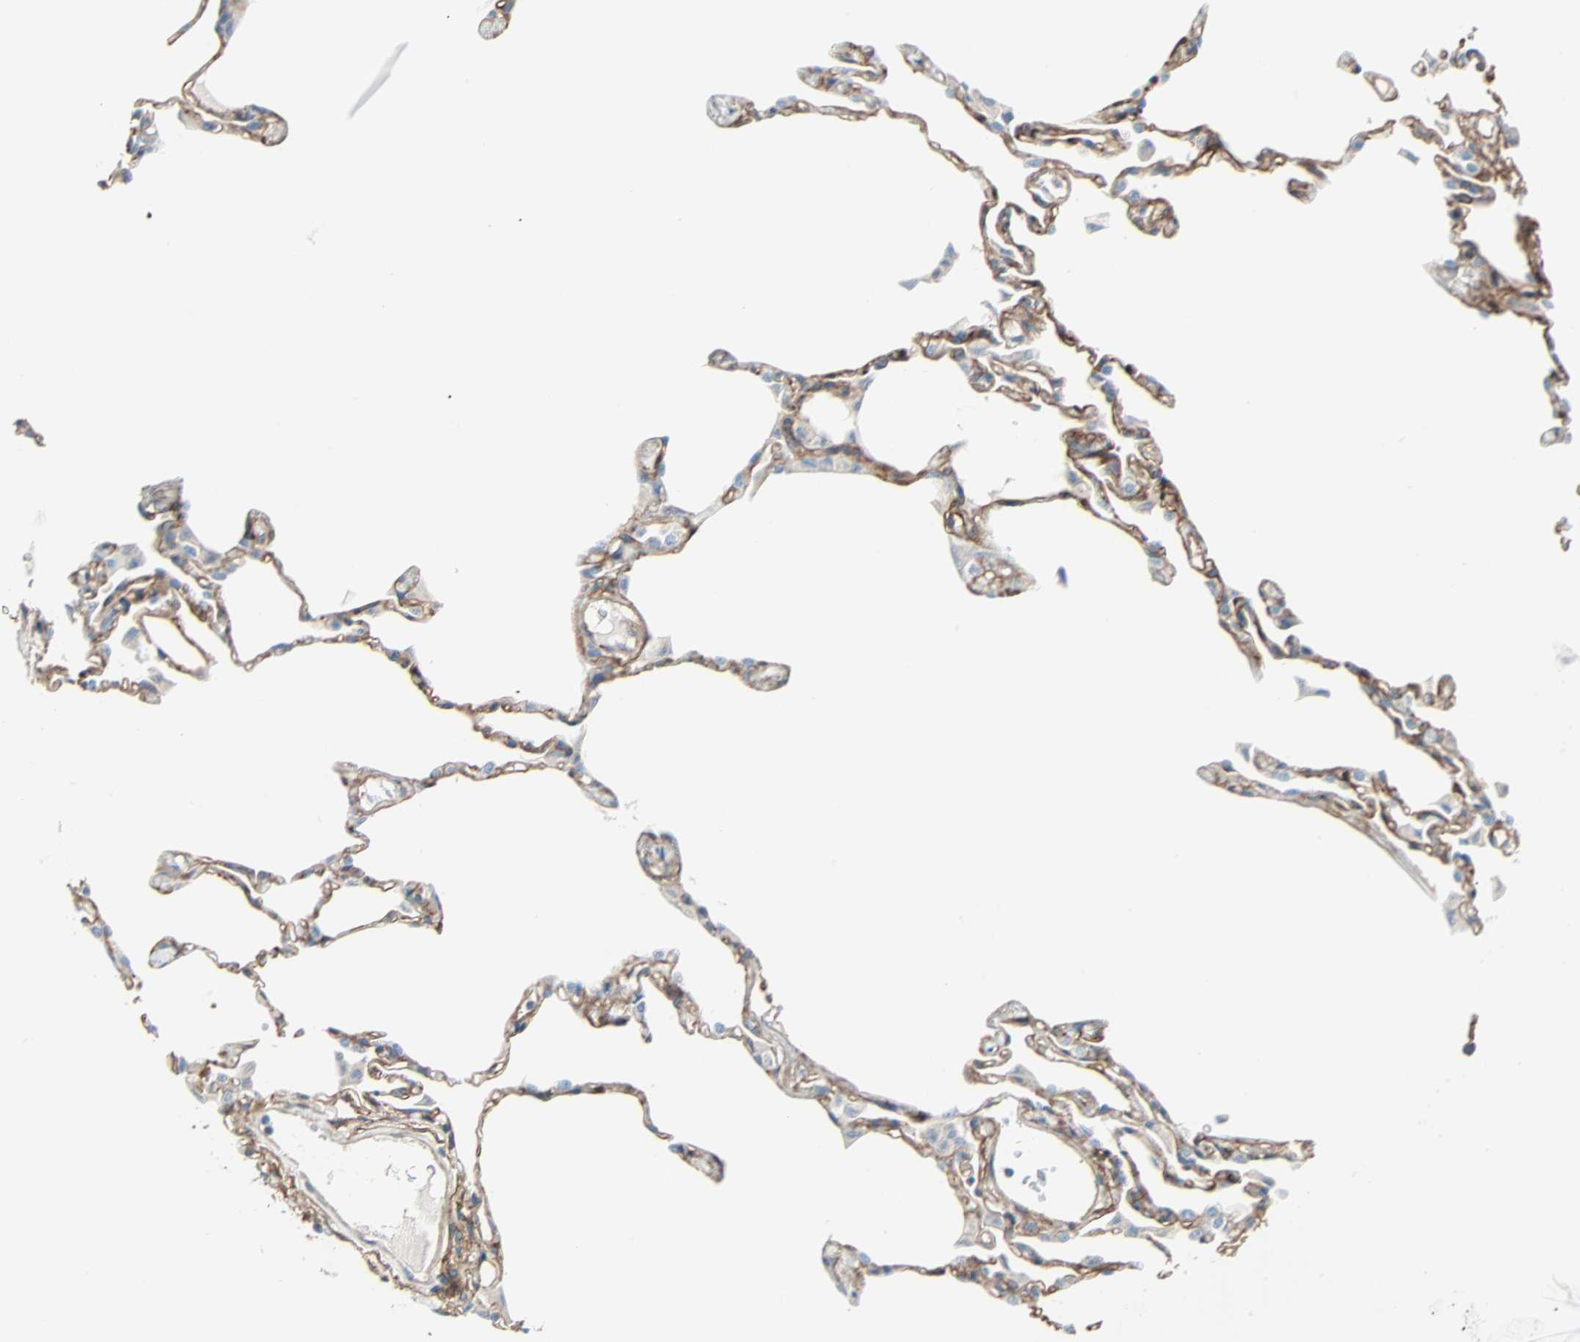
{"staining": {"intensity": "strong", "quantity": ">75%", "location": "cytoplasmic/membranous"}, "tissue": "lung", "cell_type": "Alveolar cells", "image_type": "normal", "snomed": [{"axis": "morphology", "description": "Normal tissue, NOS"}, {"axis": "topography", "description": "Lung"}], "caption": "Protein expression analysis of normal lung shows strong cytoplasmic/membranous expression in approximately >75% of alveolar cells.", "gene": "EPB41L2", "patient": {"sex": "female", "age": 49}}